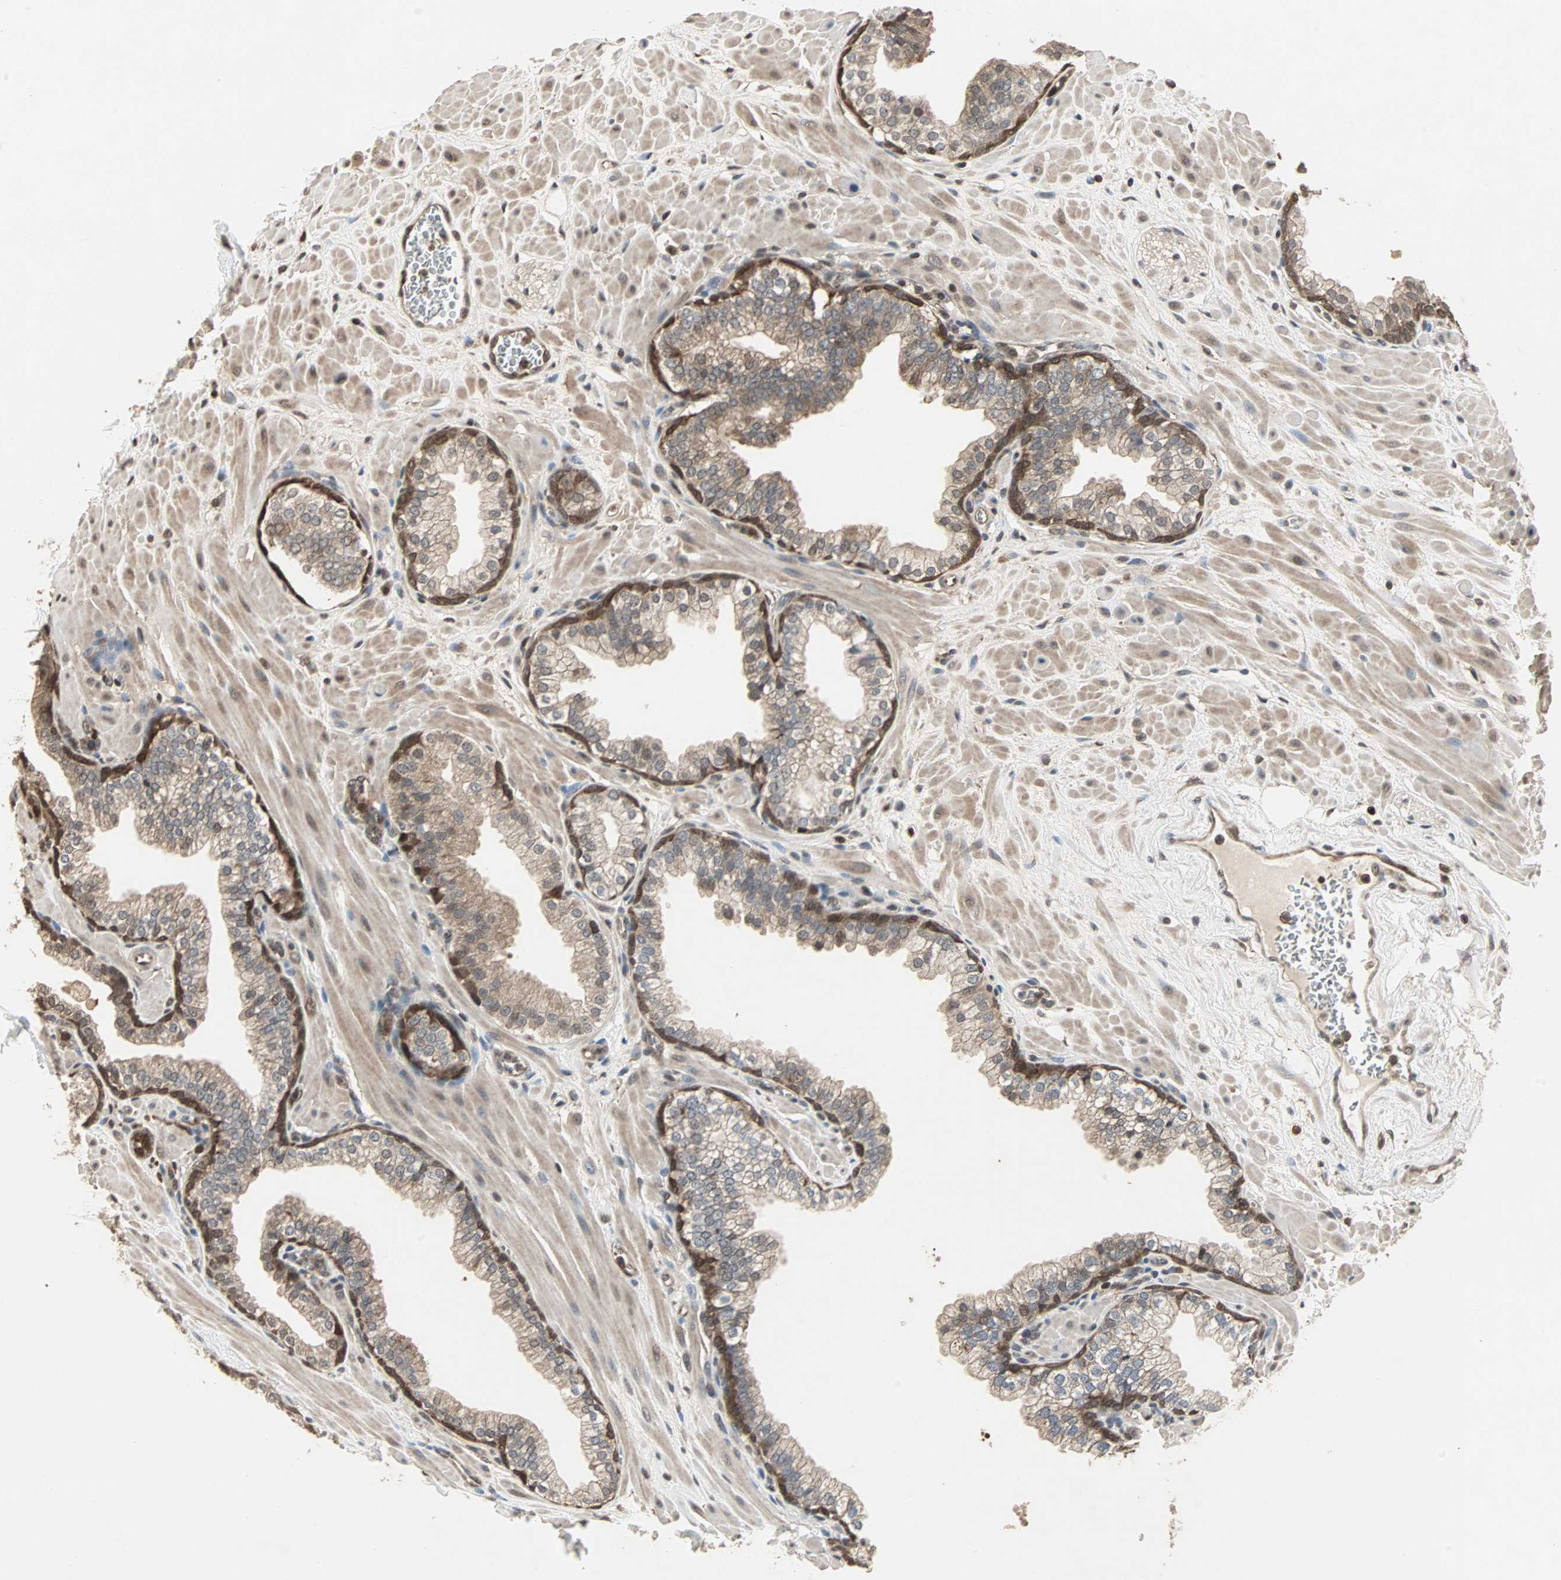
{"staining": {"intensity": "moderate", "quantity": "25%-75%", "location": "cytoplasmic/membranous,nuclear"}, "tissue": "prostate", "cell_type": "Glandular cells", "image_type": "normal", "snomed": [{"axis": "morphology", "description": "Normal tissue, NOS"}, {"axis": "topography", "description": "Prostate"}], "caption": "The micrograph displays a brown stain indicating the presence of a protein in the cytoplasmic/membranous,nuclear of glandular cells in prostate.", "gene": "DRG2", "patient": {"sex": "male", "age": 60}}